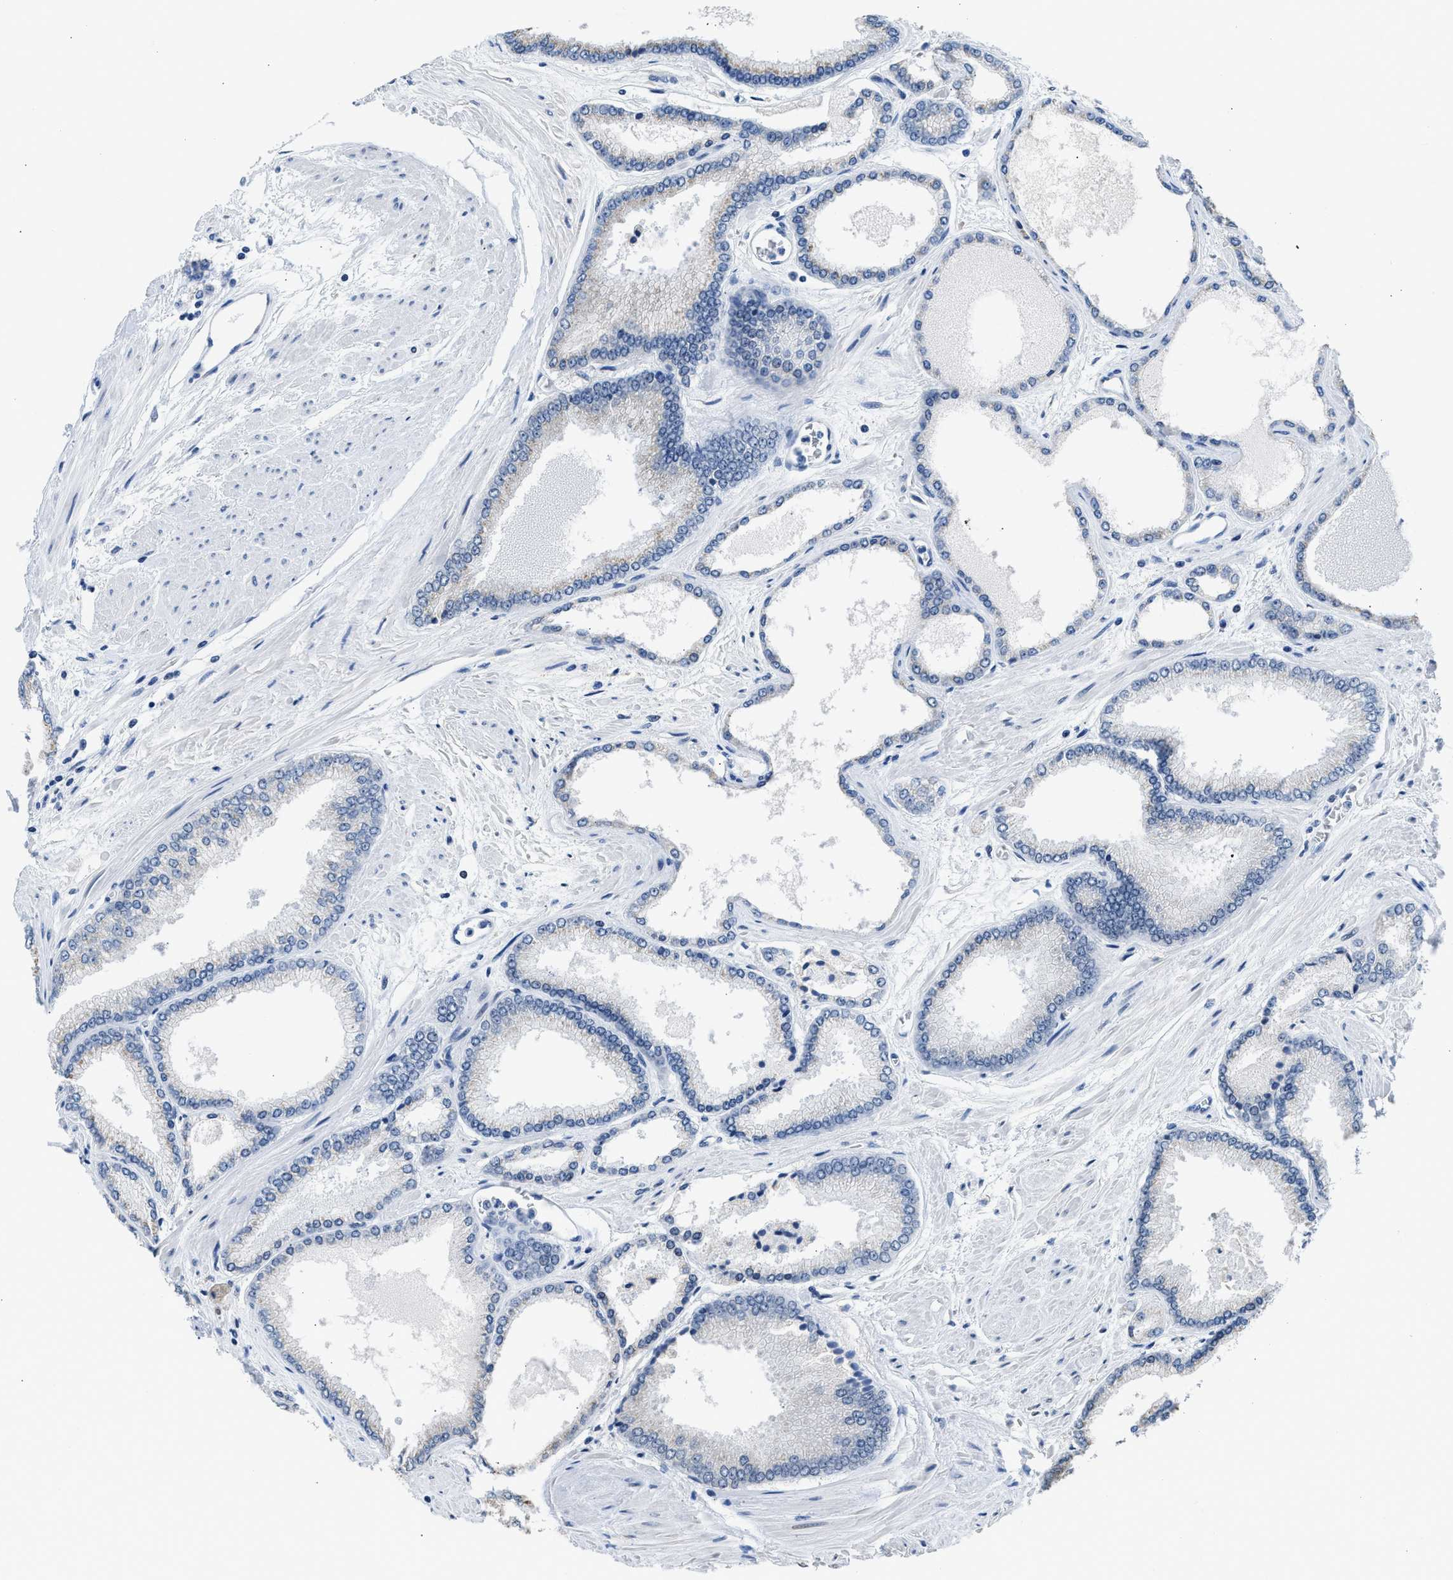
{"staining": {"intensity": "negative", "quantity": "none", "location": "none"}, "tissue": "prostate cancer", "cell_type": "Tumor cells", "image_type": "cancer", "snomed": [{"axis": "morphology", "description": "Adenocarcinoma, High grade"}, {"axis": "topography", "description": "Prostate"}], "caption": "An image of prostate cancer (high-grade adenocarcinoma) stained for a protein shows no brown staining in tumor cells. The staining was performed using DAB (3,3'-diaminobenzidine) to visualize the protein expression in brown, while the nuclei were stained in blue with hematoxylin (Magnification: 20x).", "gene": "TERF2IP", "patient": {"sex": "male", "age": 61}}